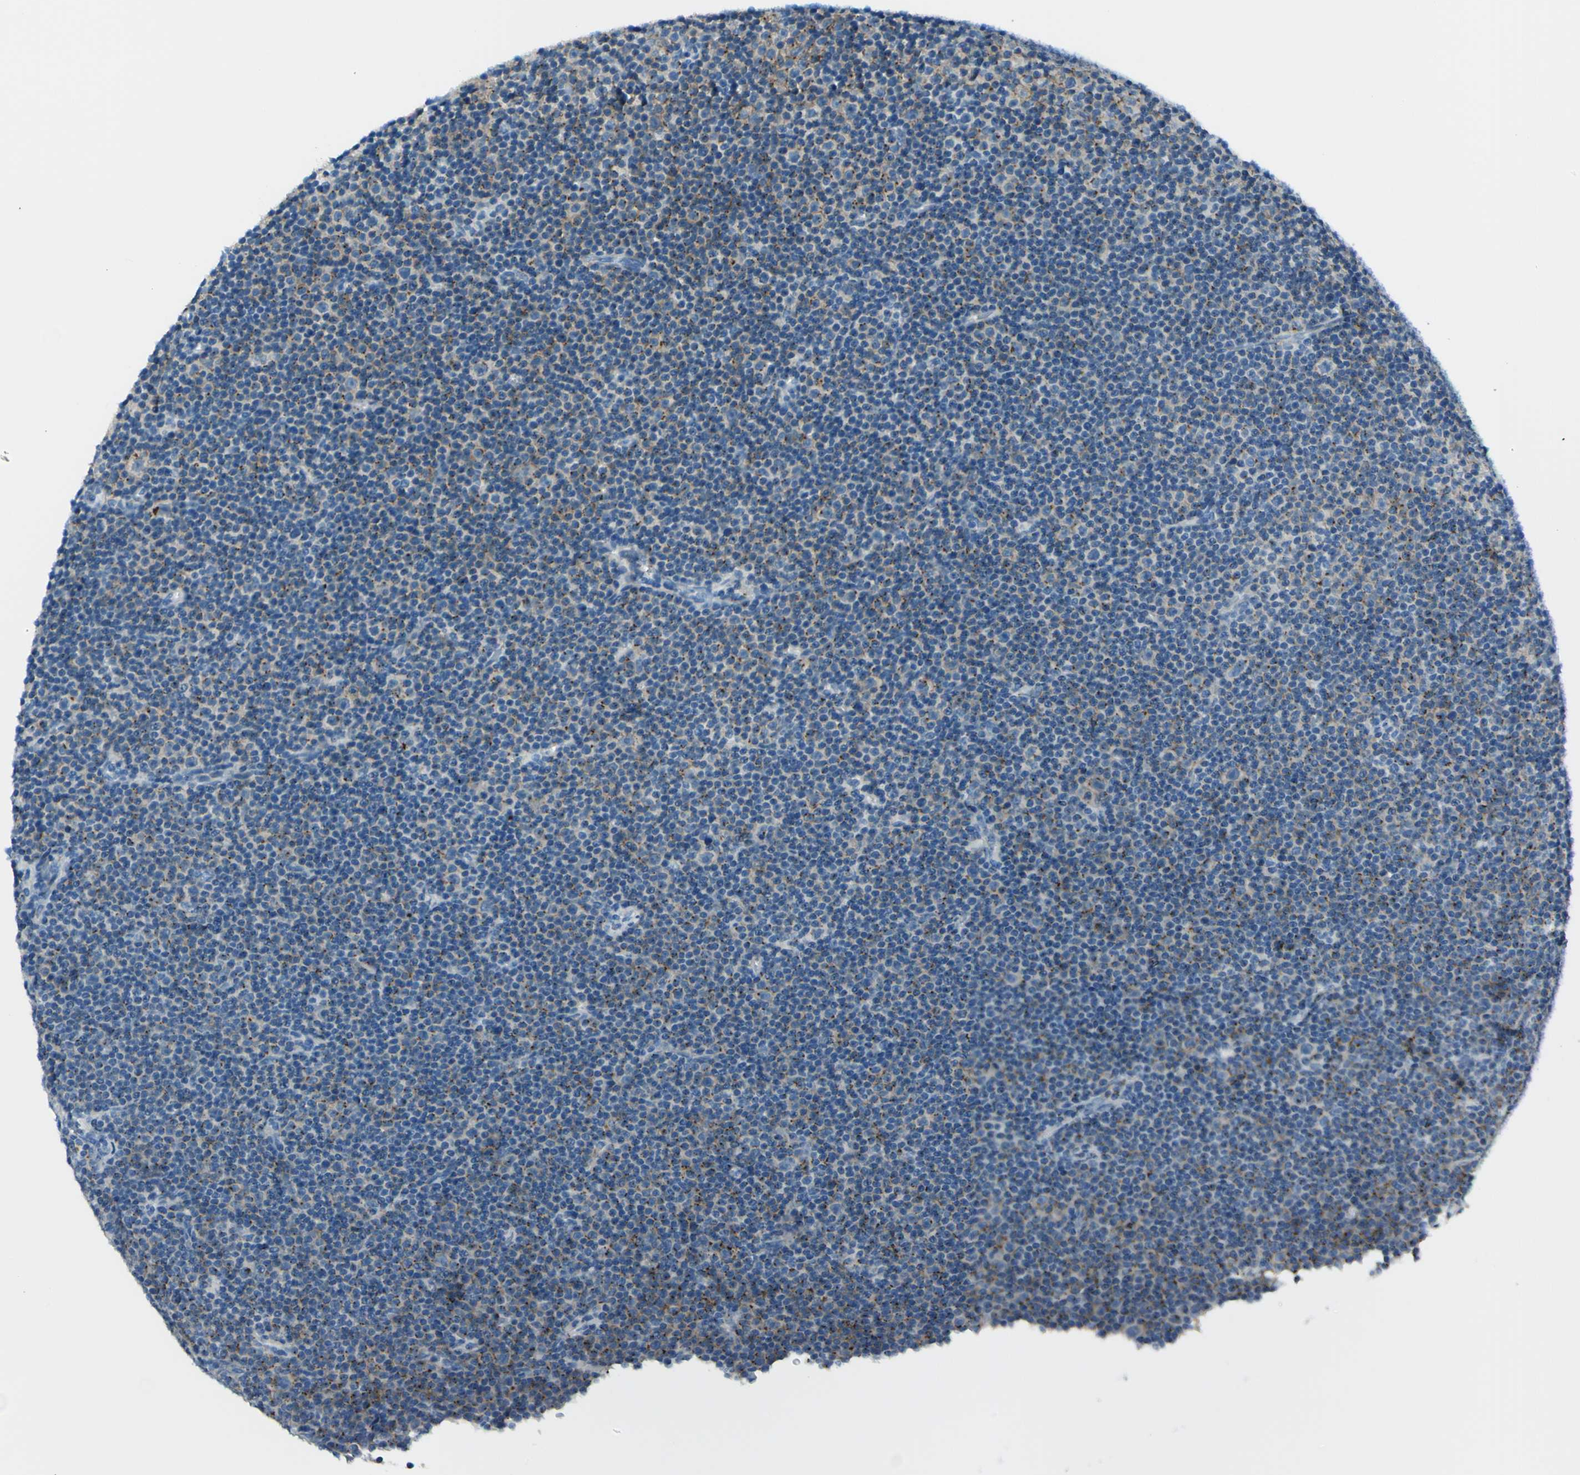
{"staining": {"intensity": "weak", "quantity": "25%-75%", "location": "cytoplasmic/membranous"}, "tissue": "lymphoma", "cell_type": "Tumor cells", "image_type": "cancer", "snomed": [{"axis": "morphology", "description": "Malignant lymphoma, non-Hodgkin's type, Low grade"}, {"axis": "topography", "description": "Lymph node"}], "caption": "Human malignant lymphoma, non-Hodgkin's type (low-grade) stained with a brown dye exhibits weak cytoplasmic/membranous positive staining in about 25%-75% of tumor cells.", "gene": "B4GALT1", "patient": {"sex": "female", "age": 67}}